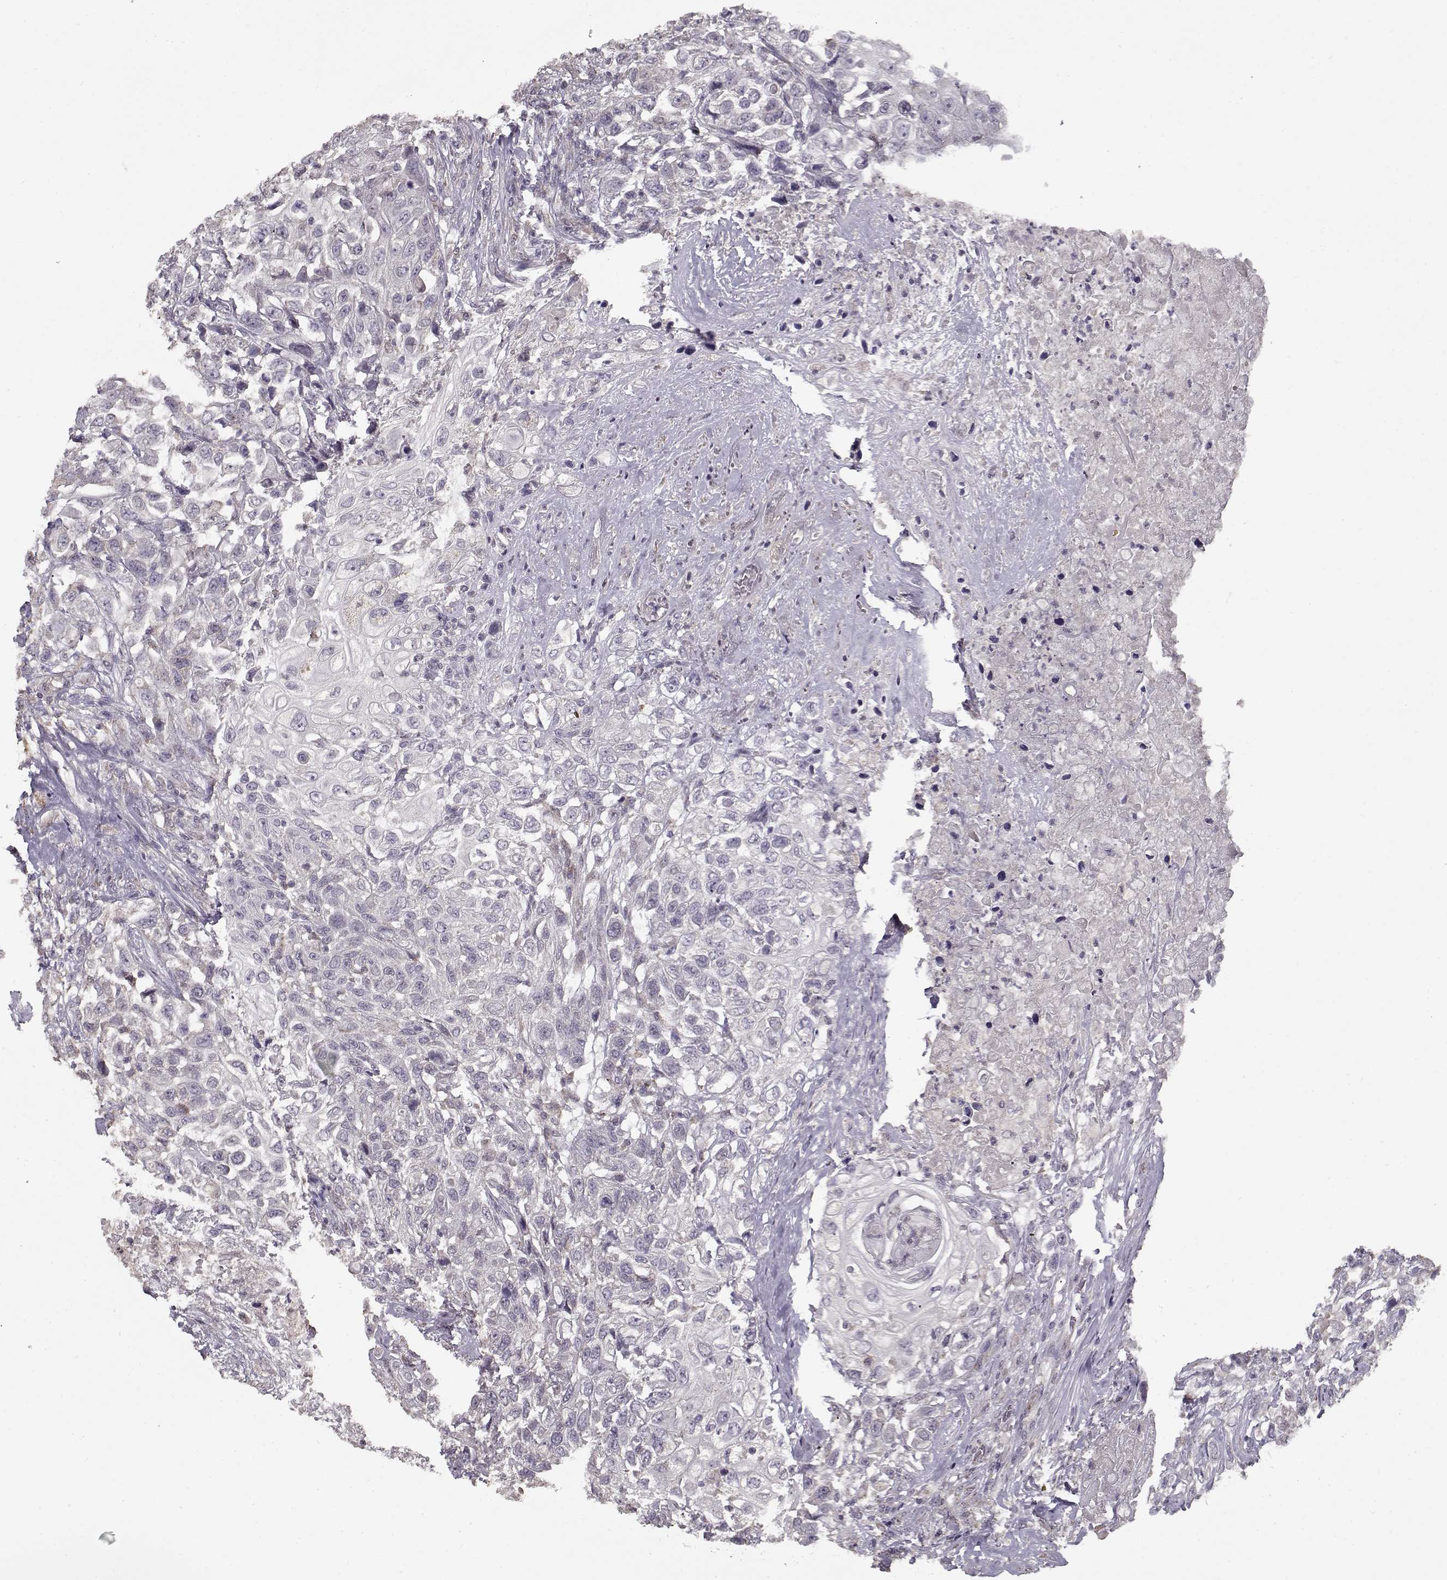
{"staining": {"intensity": "negative", "quantity": "none", "location": "none"}, "tissue": "urothelial cancer", "cell_type": "Tumor cells", "image_type": "cancer", "snomed": [{"axis": "morphology", "description": "Urothelial carcinoma, High grade"}, {"axis": "topography", "description": "Urinary bladder"}], "caption": "Human high-grade urothelial carcinoma stained for a protein using IHC shows no positivity in tumor cells.", "gene": "LAMA2", "patient": {"sex": "female", "age": 56}}